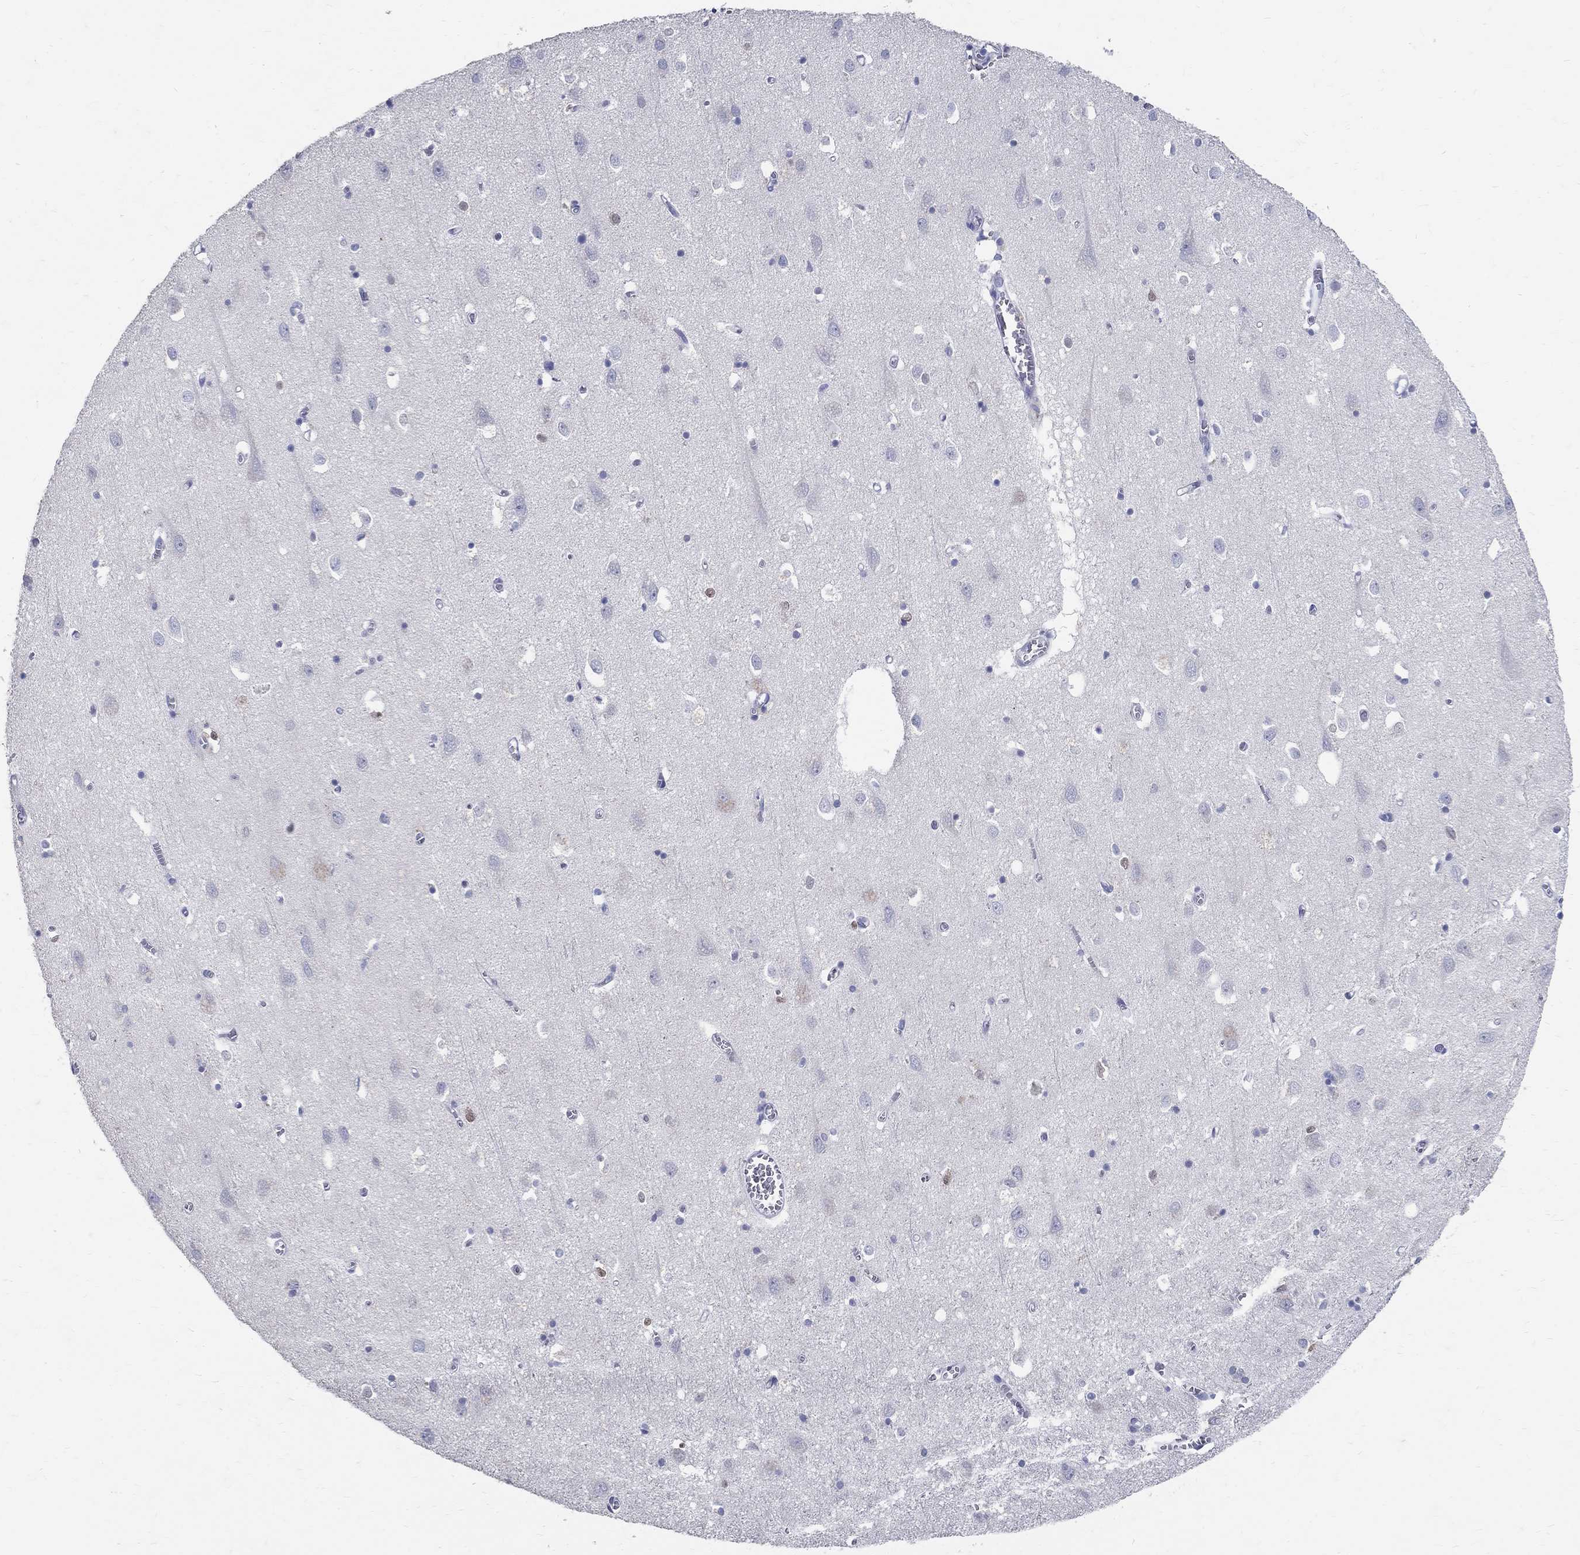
{"staining": {"intensity": "negative", "quantity": "none", "location": "none"}, "tissue": "cerebral cortex", "cell_type": "Endothelial cells", "image_type": "normal", "snomed": [{"axis": "morphology", "description": "Normal tissue, NOS"}, {"axis": "topography", "description": "Cerebral cortex"}], "caption": "IHC of unremarkable cerebral cortex shows no positivity in endothelial cells.", "gene": "SOX2", "patient": {"sex": "male", "age": 70}}